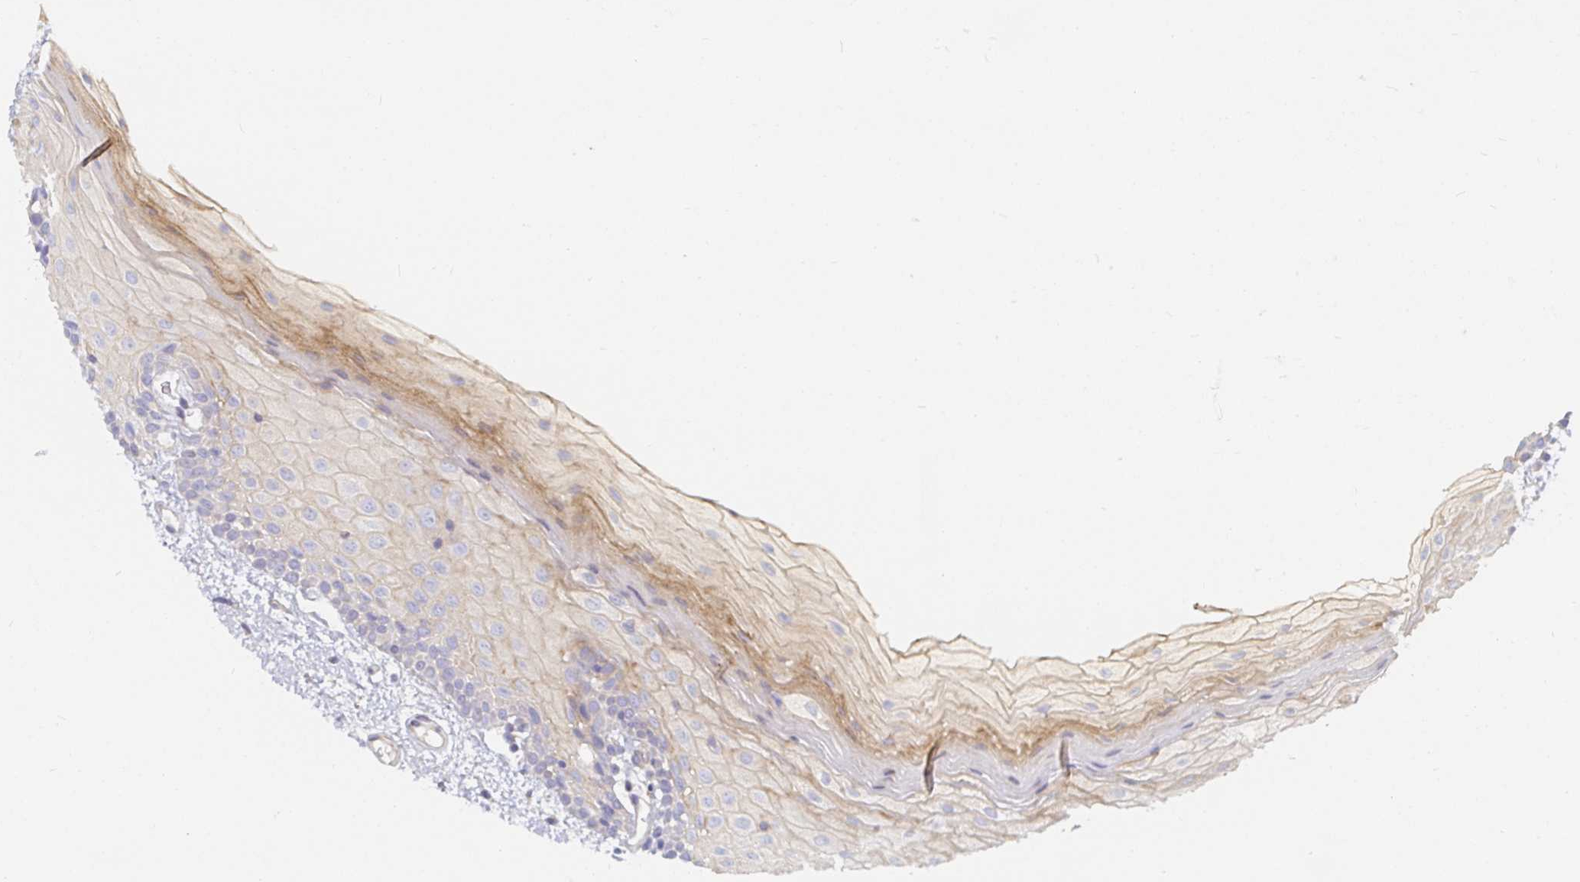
{"staining": {"intensity": "weak", "quantity": "<25%", "location": "cytoplasmic/membranous"}, "tissue": "oral mucosa", "cell_type": "Squamous epithelial cells", "image_type": "normal", "snomed": [{"axis": "morphology", "description": "Normal tissue, NOS"}, {"axis": "topography", "description": "Oral tissue"}], "caption": "Histopathology image shows no significant protein positivity in squamous epithelial cells of unremarkable oral mucosa. The staining was performed using DAB (3,3'-diaminobenzidine) to visualize the protein expression in brown, while the nuclei were stained in blue with hematoxylin (Magnification: 20x).", "gene": "SSH2", "patient": {"sex": "female", "age": 82}}